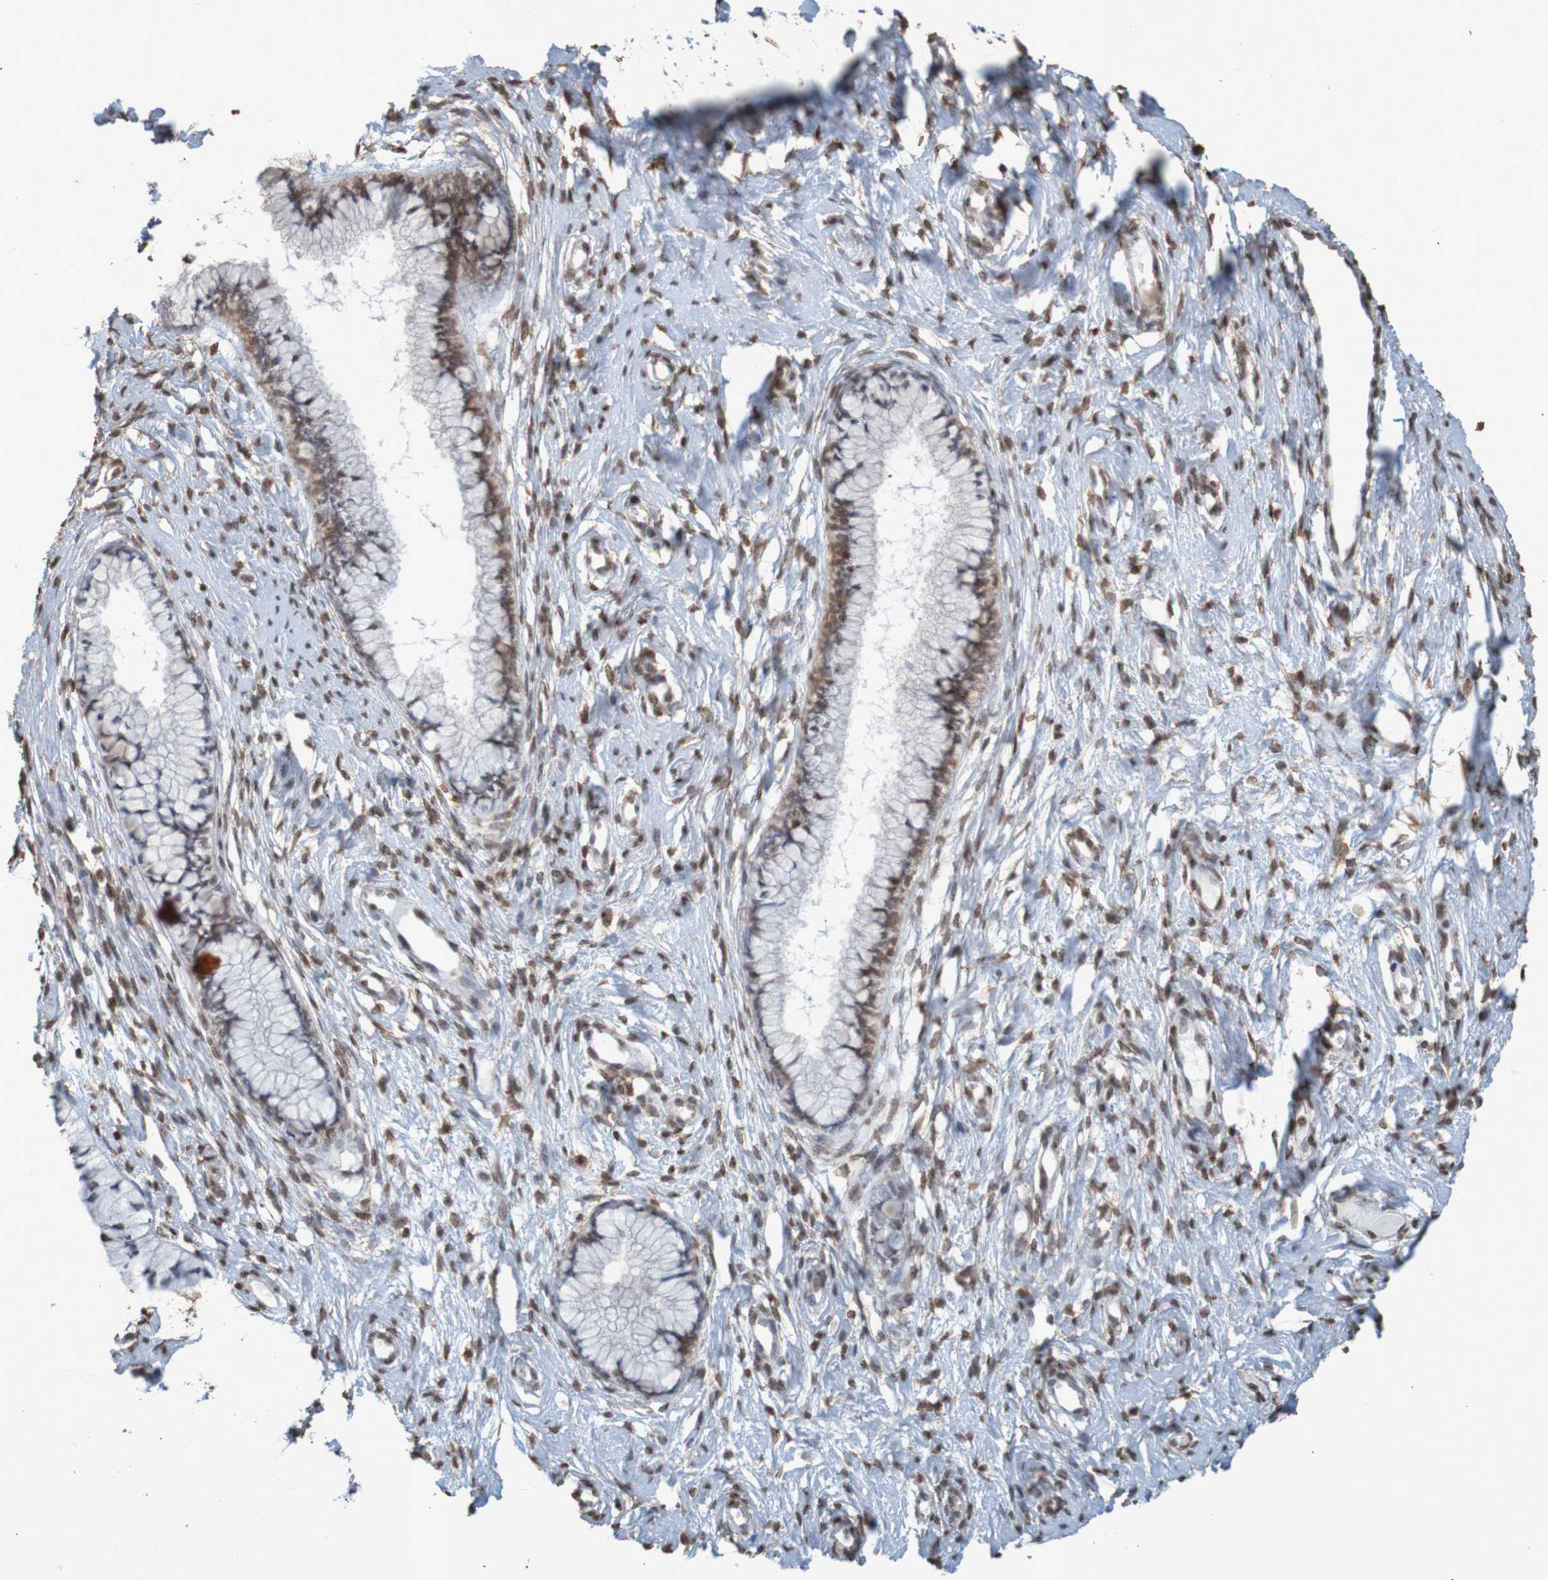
{"staining": {"intensity": "moderate", "quantity": "25%-75%", "location": "nuclear"}, "tissue": "cervix", "cell_type": "Glandular cells", "image_type": "normal", "snomed": [{"axis": "morphology", "description": "Normal tissue, NOS"}, {"axis": "topography", "description": "Cervix"}], "caption": "Immunohistochemical staining of normal cervix reveals 25%-75% levels of moderate nuclear protein positivity in approximately 25%-75% of glandular cells. (IHC, brightfield microscopy, high magnification).", "gene": "GFI1", "patient": {"sex": "female", "age": 65}}